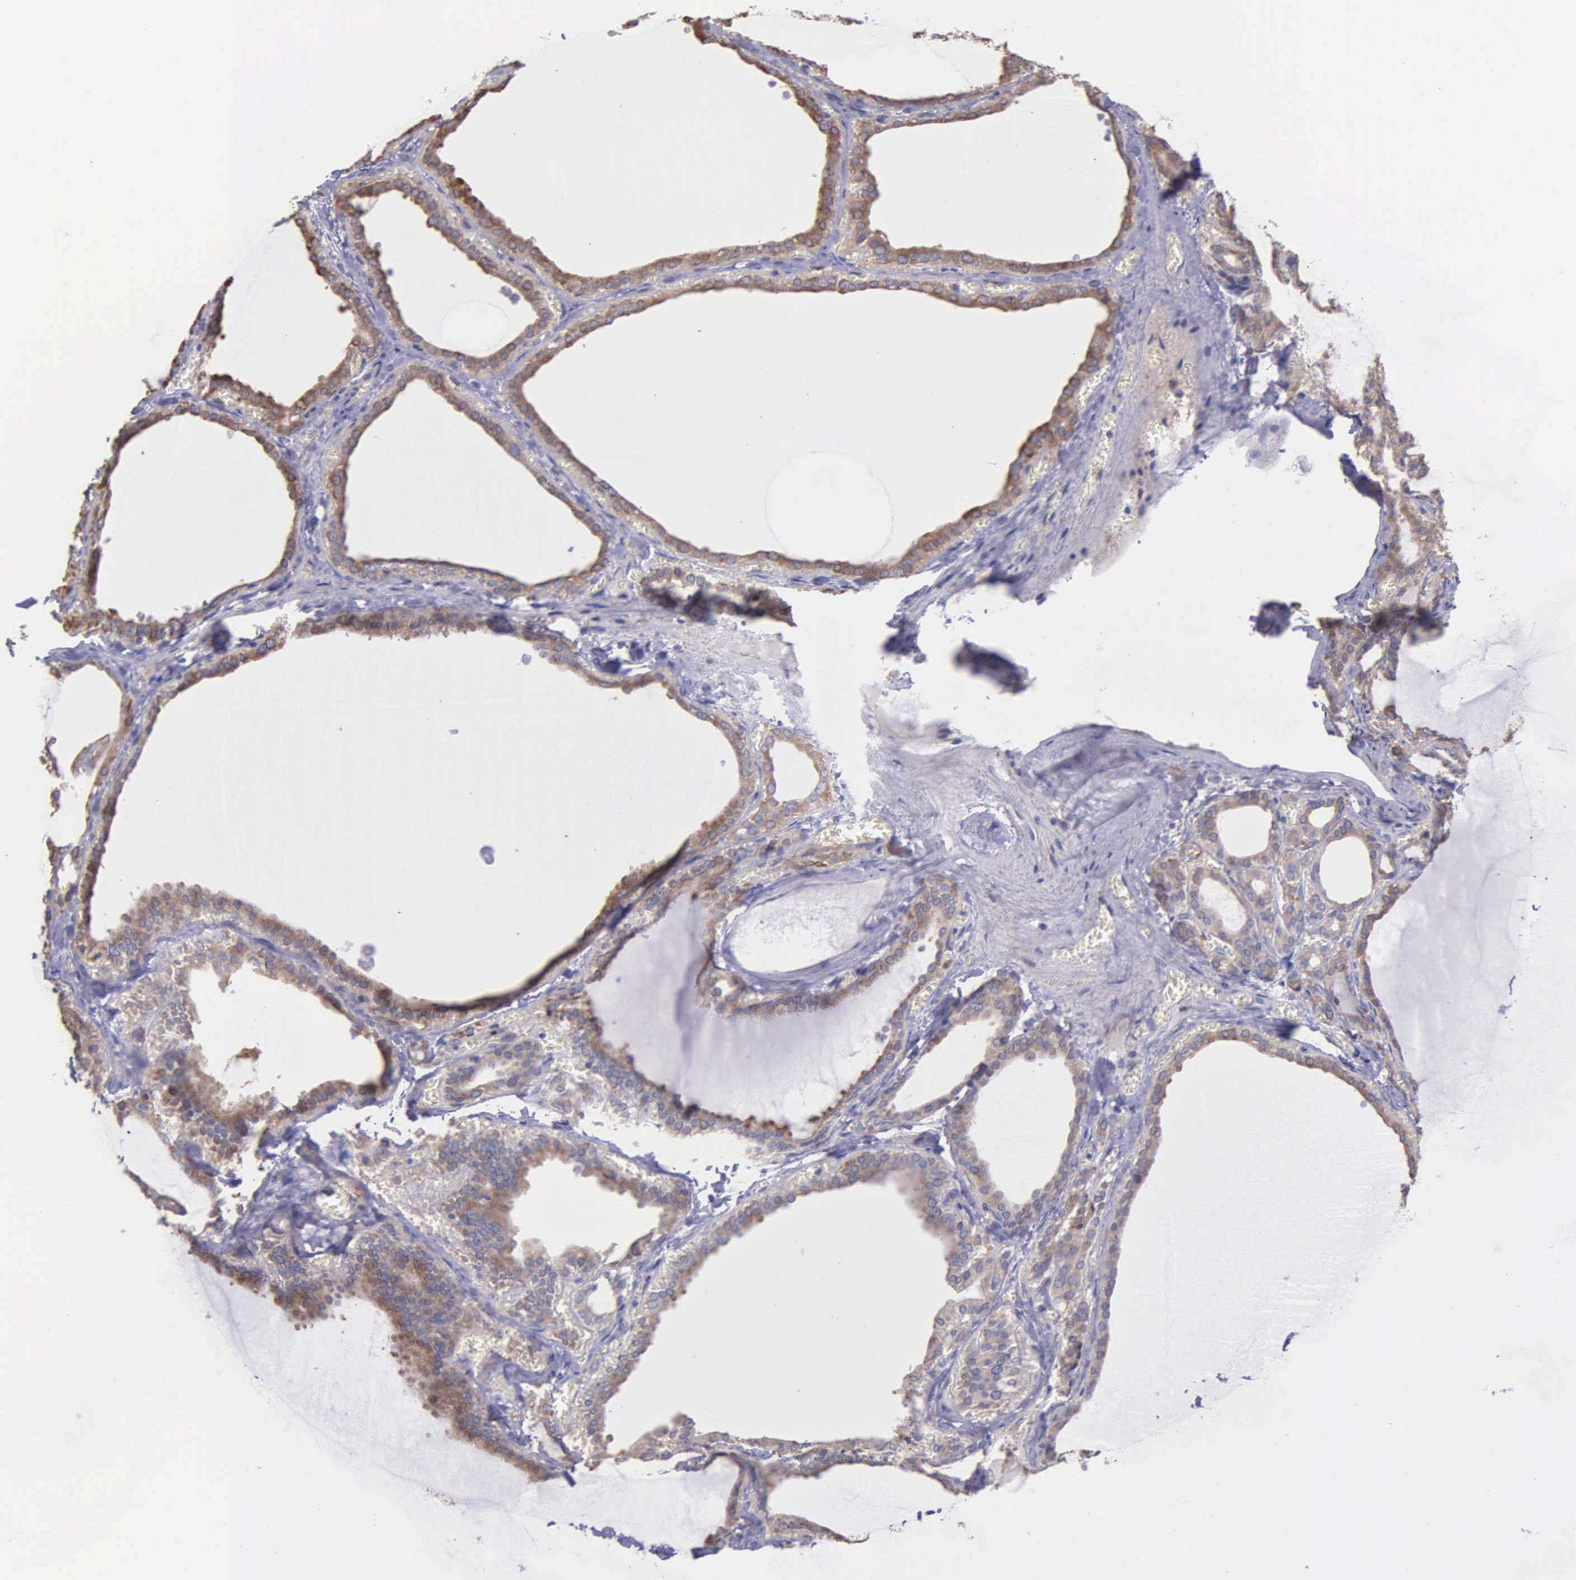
{"staining": {"intensity": "moderate", "quantity": ">75%", "location": "cytoplasmic/membranous"}, "tissue": "thyroid gland", "cell_type": "Glandular cells", "image_type": "normal", "snomed": [{"axis": "morphology", "description": "Normal tissue, NOS"}, {"axis": "topography", "description": "Thyroid gland"}], "caption": "Thyroid gland stained for a protein displays moderate cytoplasmic/membranous positivity in glandular cells. The protein of interest is stained brown, and the nuclei are stained in blue (DAB (3,3'-diaminobenzidine) IHC with brightfield microscopy, high magnification).", "gene": "ZC3H12B", "patient": {"sex": "female", "age": 55}}